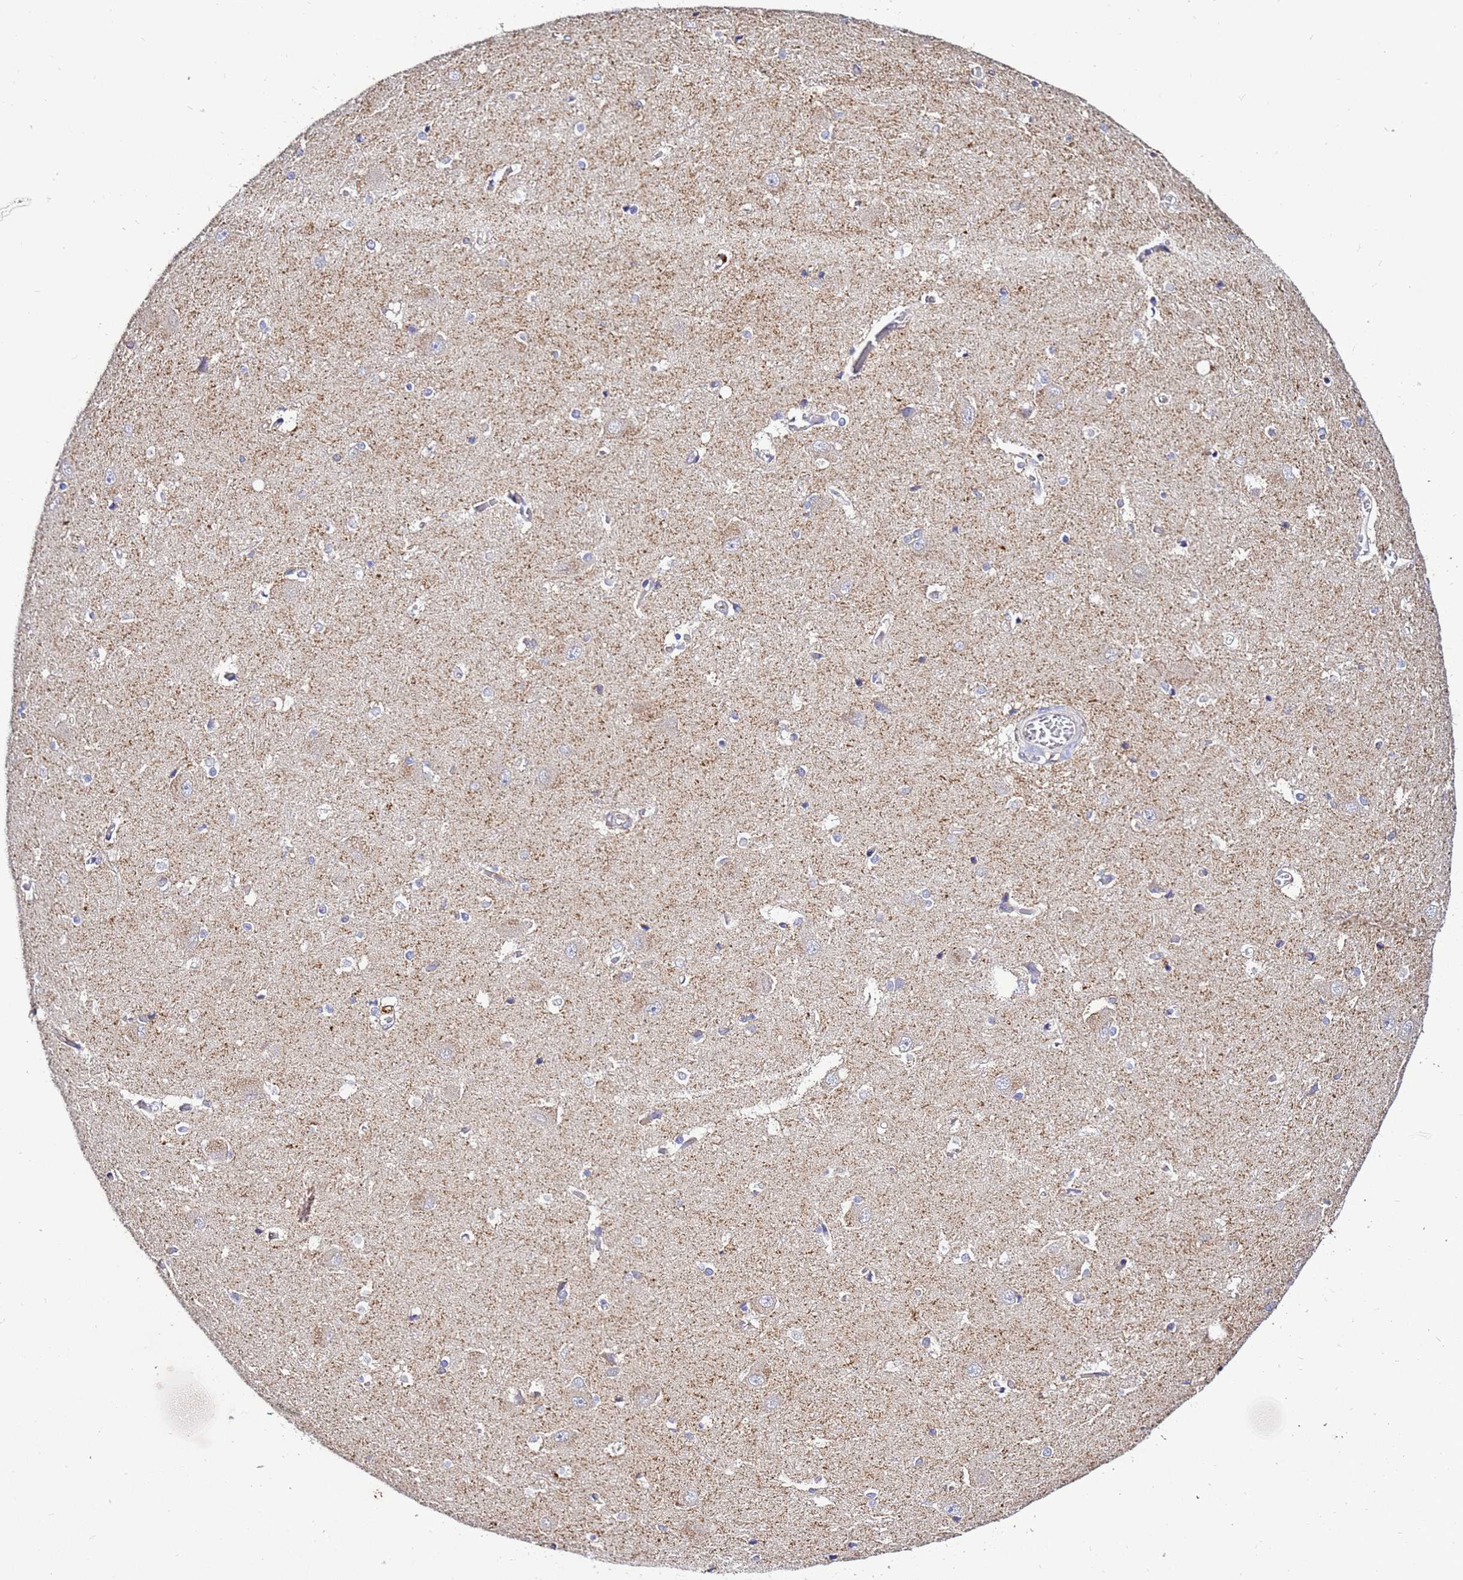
{"staining": {"intensity": "negative", "quantity": "none", "location": "none"}, "tissue": "caudate", "cell_type": "Glial cells", "image_type": "normal", "snomed": [{"axis": "morphology", "description": "Normal tissue, NOS"}, {"axis": "topography", "description": "Lateral ventricle wall"}], "caption": "Caudate stained for a protein using IHC exhibits no positivity glial cells.", "gene": "ADPGK", "patient": {"sex": "male", "age": 37}}